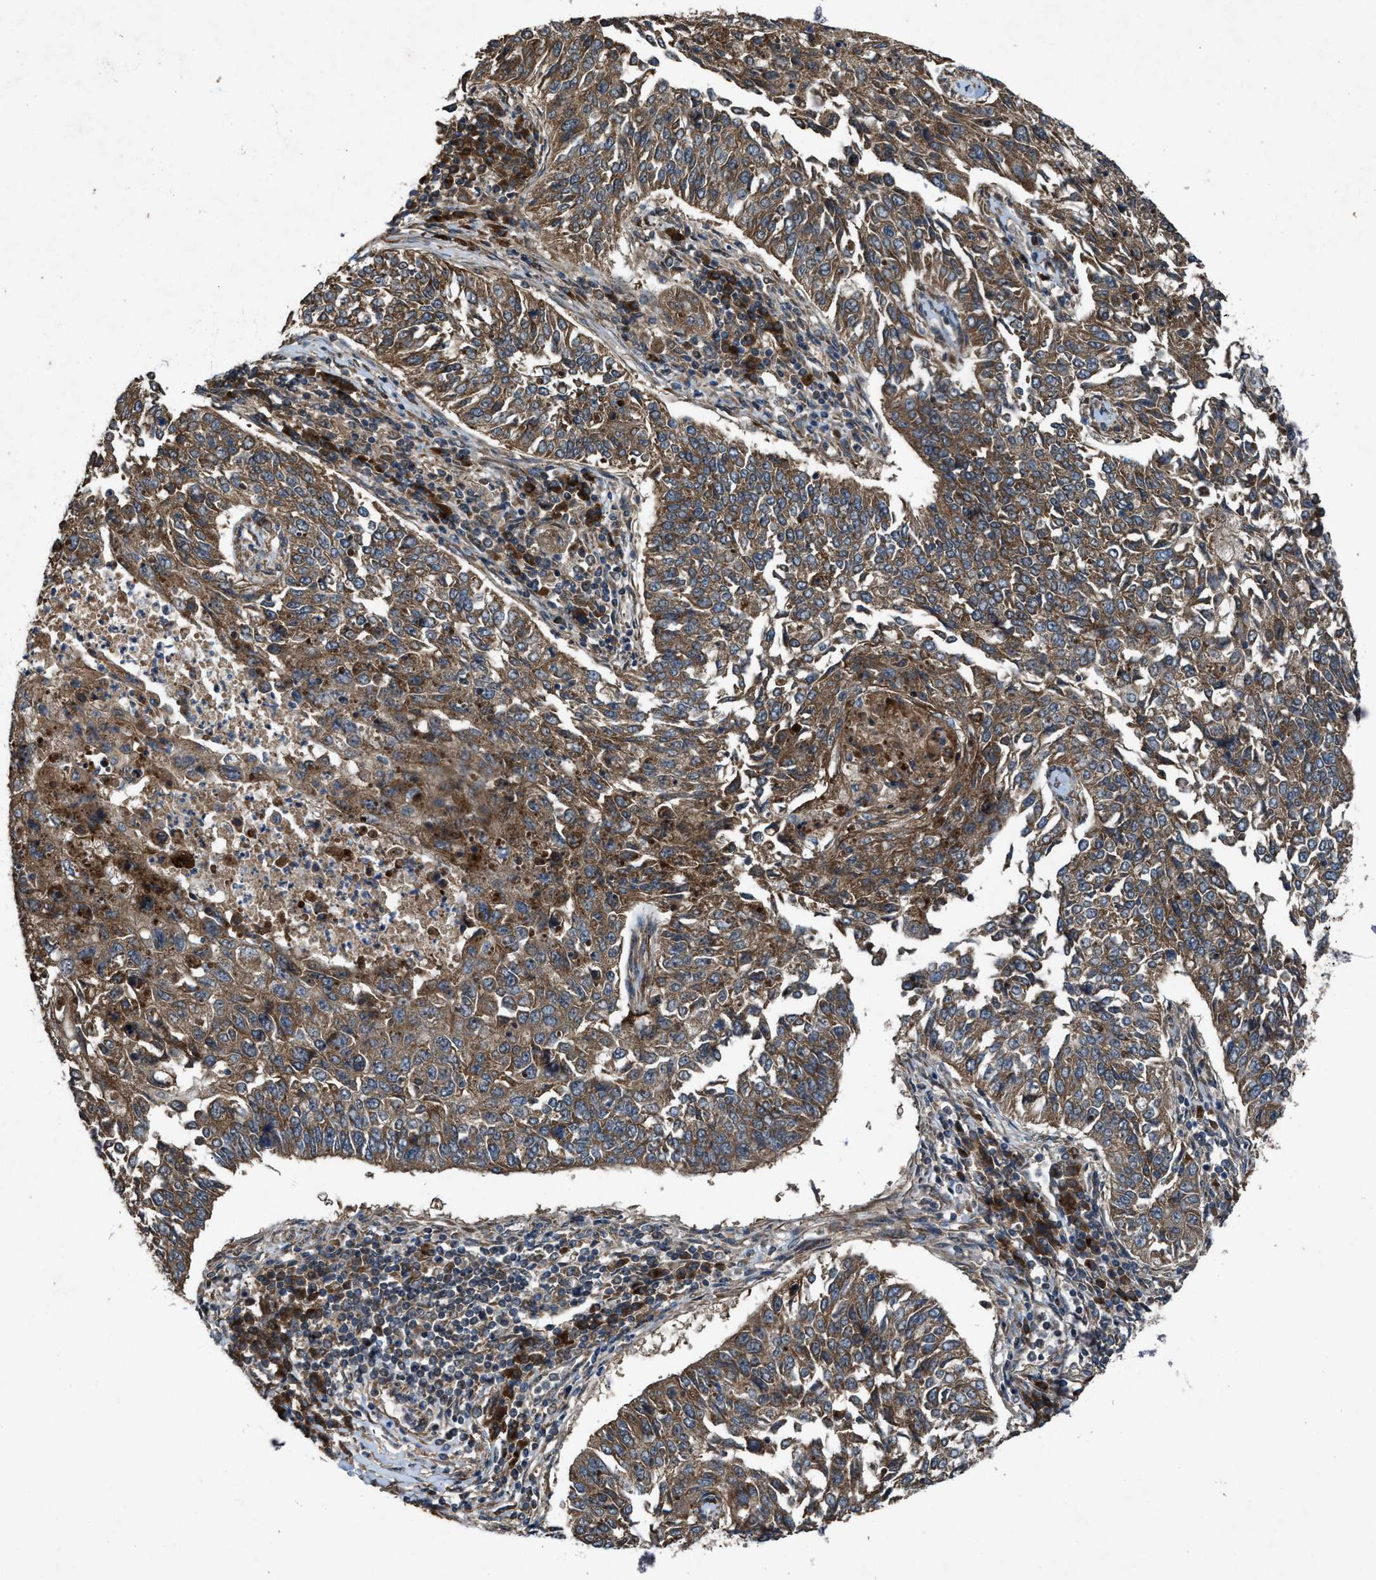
{"staining": {"intensity": "moderate", "quantity": ">75%", "location": "cytoplasmic/membranous"}, "tissue": "lung cancer", "cell_type": "Tumor cells", "image_type": "cancer", "snomed": [{"axis": "morphology", "description": "Normal tissue, NOS"}, {"axis": "morphology", "description": "Squamous cell carcinoma, NOS"}, {"axis": "topography", "description": "Cartilage tissue"}, {"axis": "topography", "description": "Bronchus"}, {"axis": "topography", "description": "Lung"}], "caption": "Immunohistochemical staining of lung cancer (squamous cell carcinoma) shows medium levels of moderate cytoplasmic/membranous expression in approximately >75% of tumor cells. Immunohistochemistry (ihc) stains the protein of interest in brown and the nuclei are stained blue.", "gene": "PDP2", "patient": {"sex": "female", "age": 49}}